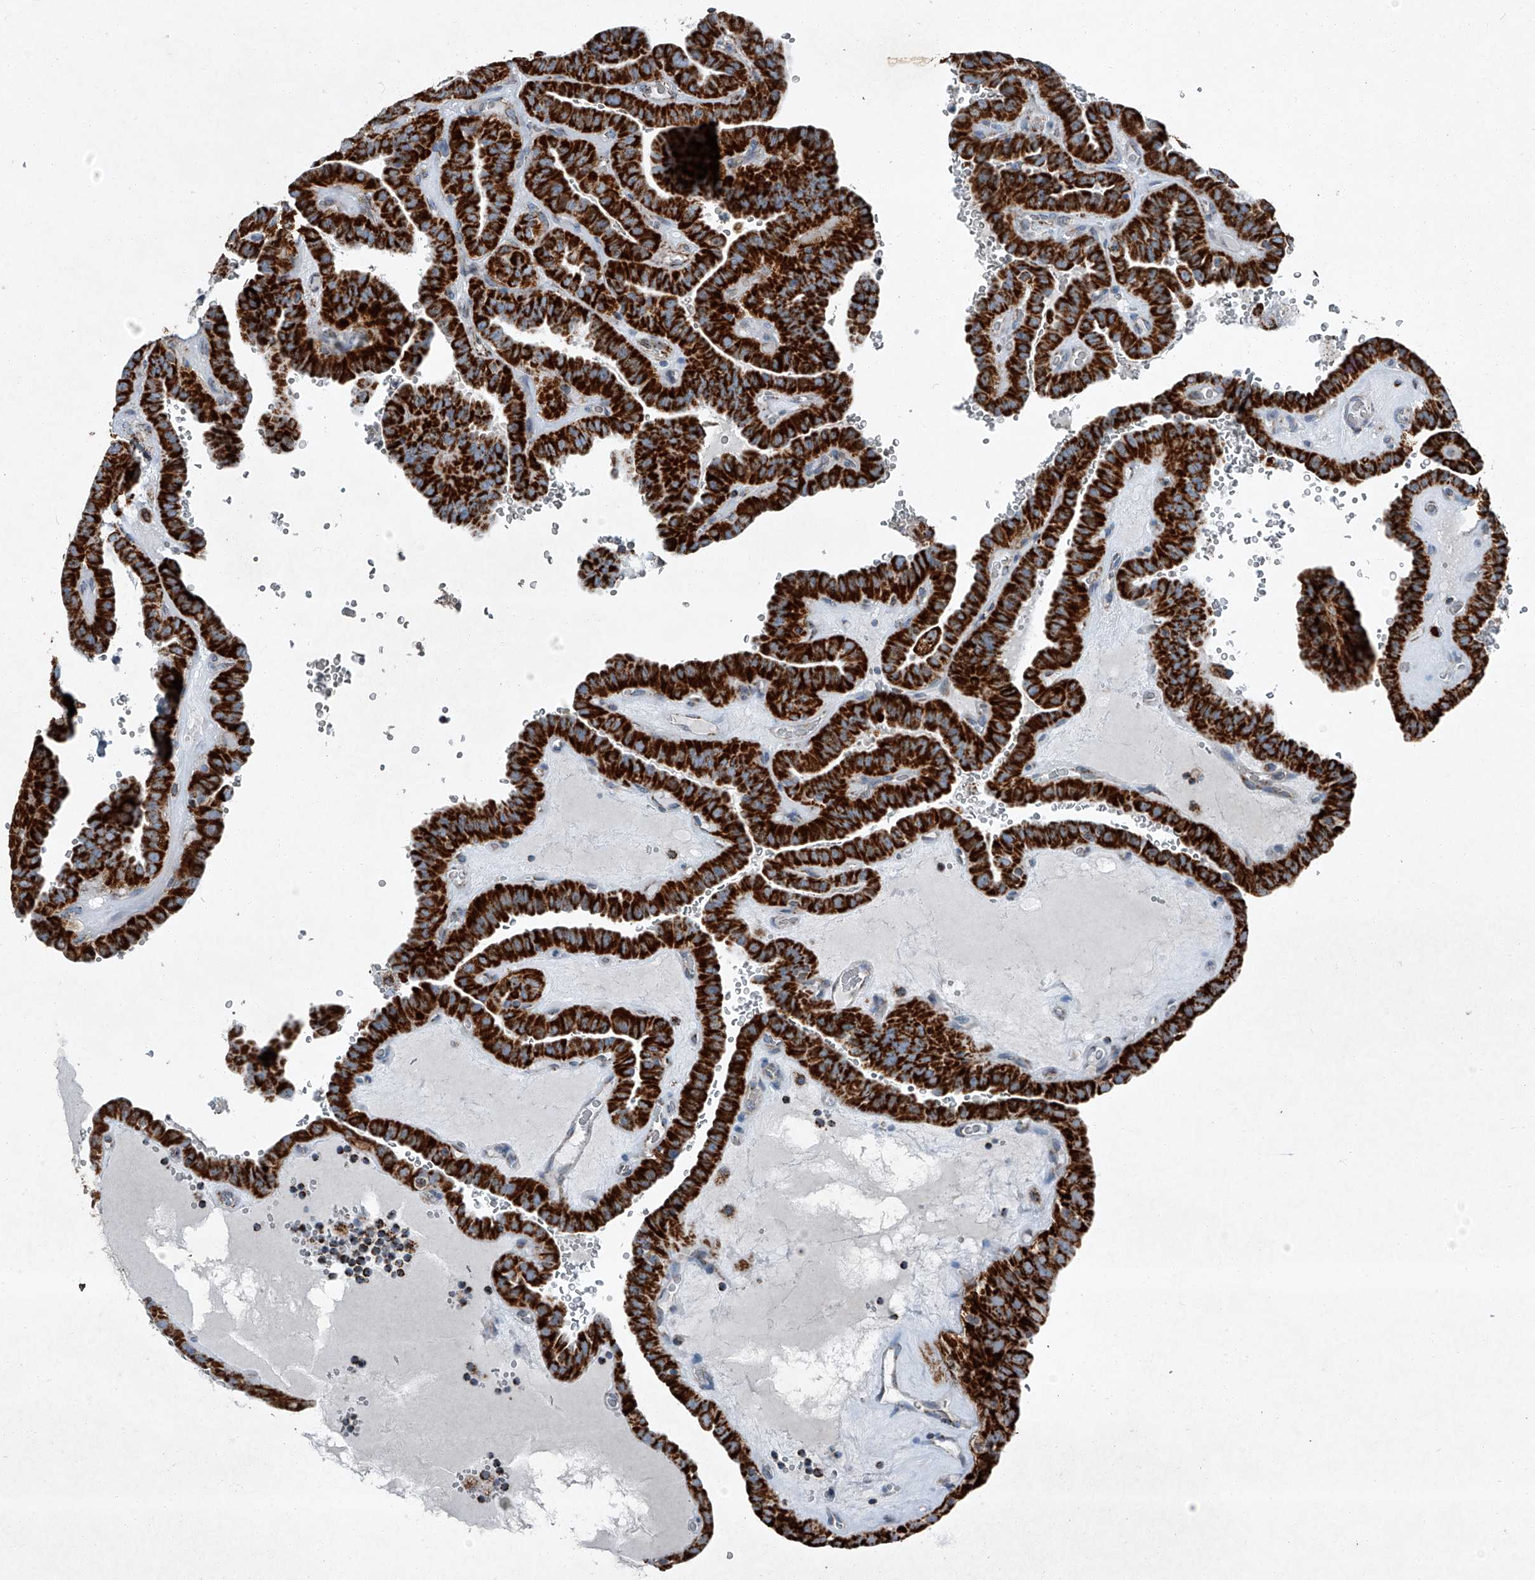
{"staining": {"intensity": "strong", "quantity": ">75%", "location": "cytoplasmic/membranous"}, "tissue": "thyroid cancer", "cell_type": "Tumor cells", "image_type": "cancer", "snomed": [{"axis": "morphology", "description": "Papillary adenocarcinoma, NOS"}, {"axis": "topography", "description": "Thyroid gland"}], "caption": "Thyroid cancer tissue reveals strong cytoplasmic/membranous staining in approximately >75% of tumor cells", "gene": "CHRNA7", "patient": {"sex": "male", "age": 77}}